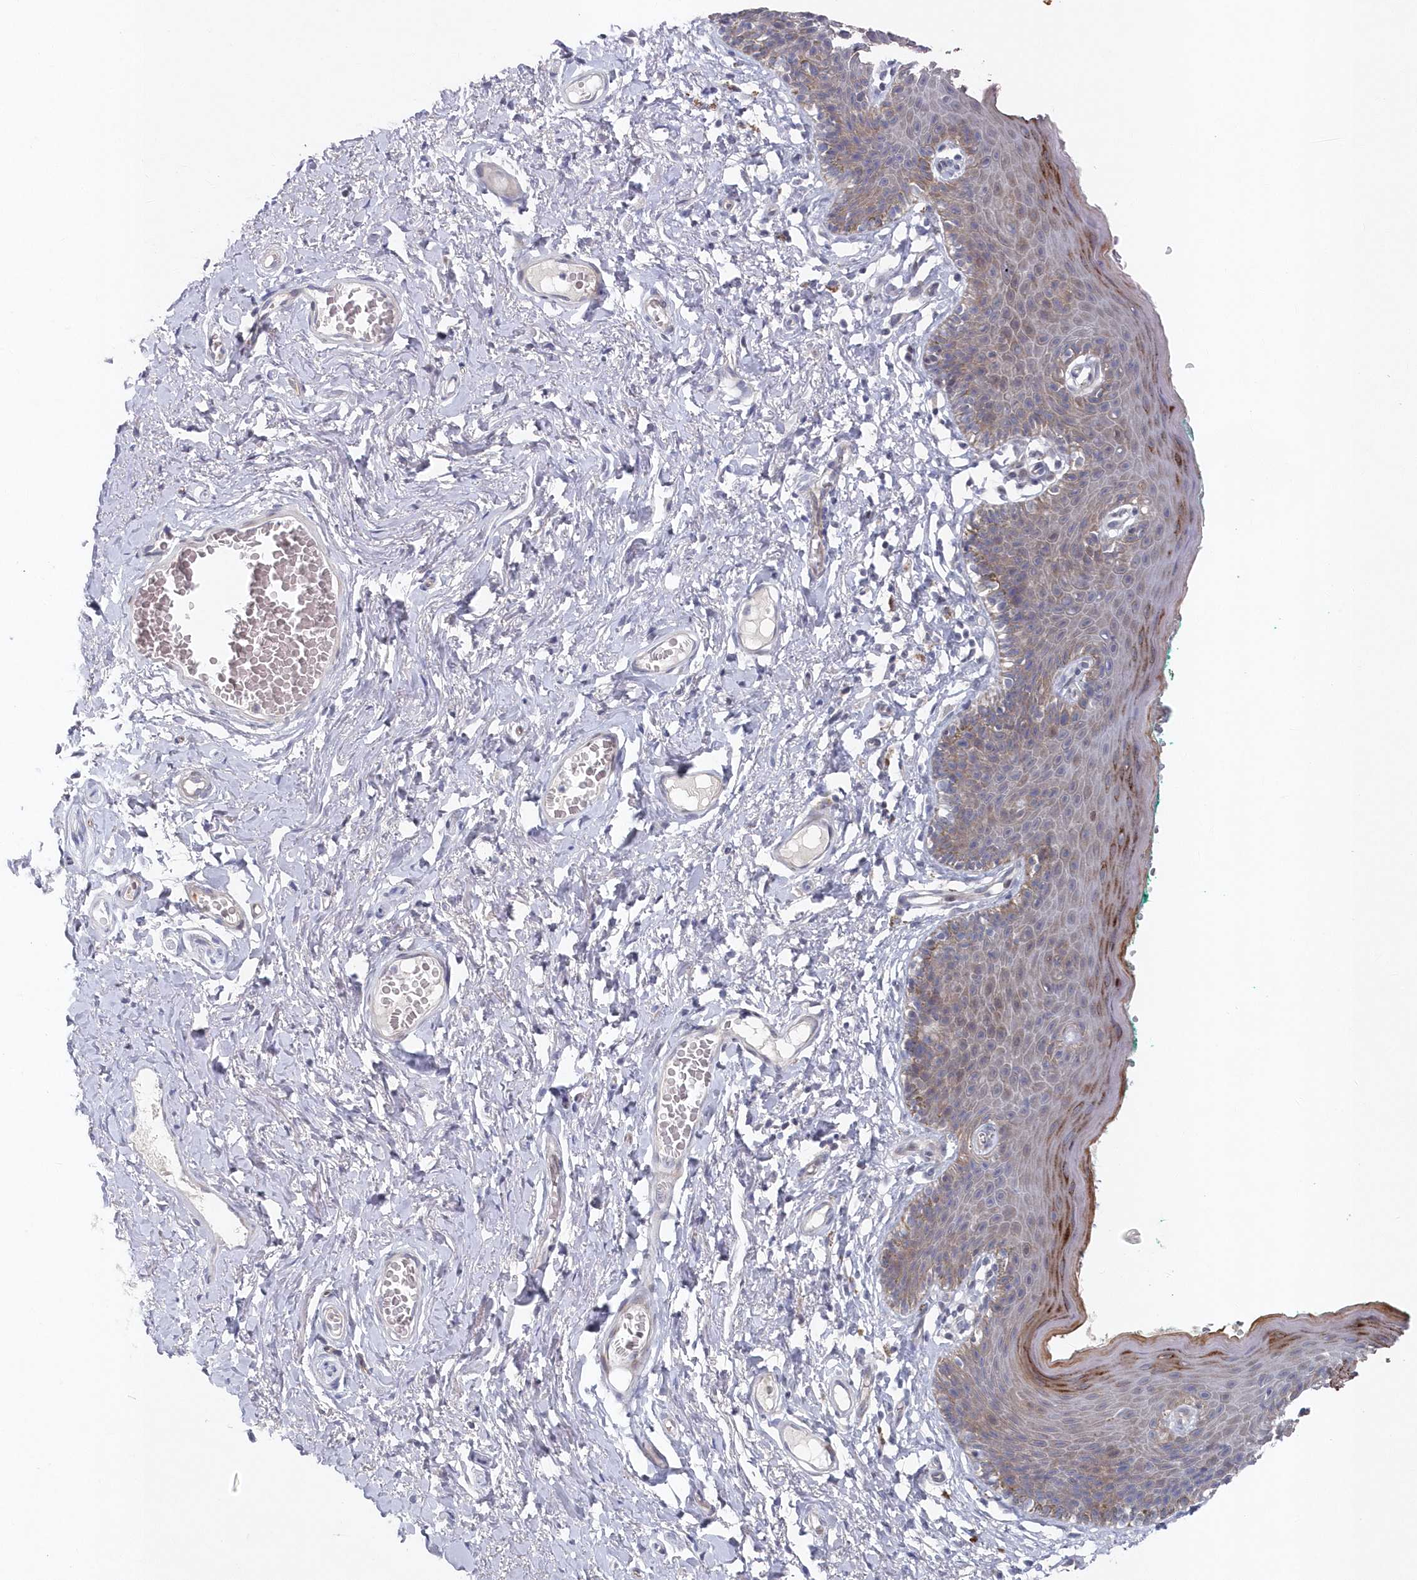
{"staining": {"intensity": "moderate", "quantity": "25%-75%", "location": "cytoplasmic/membranous"}, "tissue": "skin", "cell_type": "Epidermal cells", "image_type": "normal", "snomed": [{"axis": "morphology", "description": "Normal tissue, NOS"}, {"axis": "topography", "description": "Vulva"}], "caption": "This image shows immunohistochemistry (IHC) staining of unremarkable human skin, with medium moderate cytoplasmic/membranous expression in approximately 25%-75% of epidermal cells.", "gene": "KIAA1586", "patient": {"sex": "female", "age": 66}}